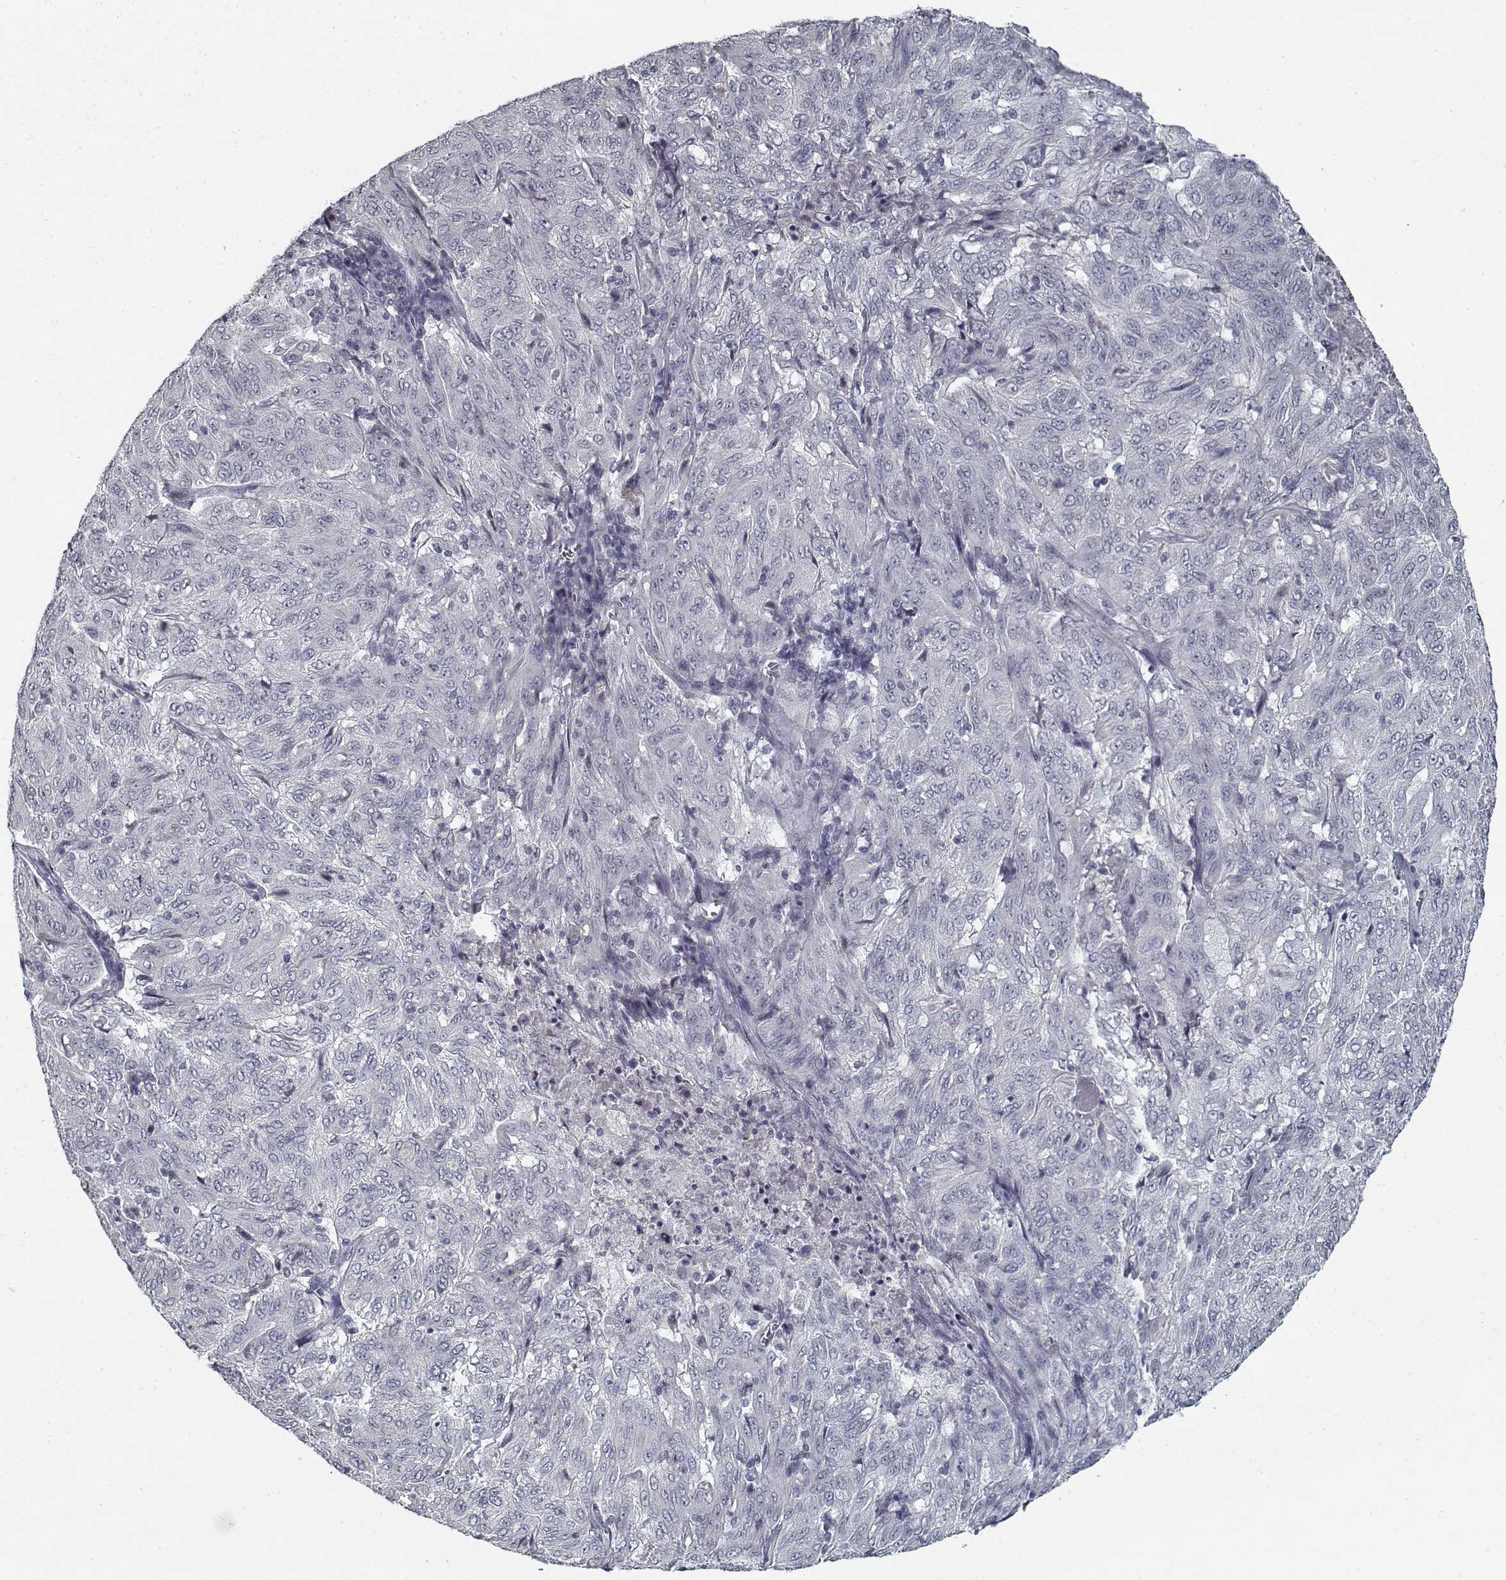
{"staining": {"intensity": "negative", "quantity": "none", "location": "none"}, "tissue": "pancreatic cancer", "cell_type": "Tumor cells", "image_type": "cancer", "snomed": [{"axis": "morphology", "description": "Adenocarcinoma, NOS"}, {"axis": "topography", "description": "Pancreas"}], "caption": "High magnification brightfield microscopy of pancreatic cancer stained with DAB (brown) and counterstained with hematoxylin (blue): tumor cells show no significant staining.", "gene": "GAD2", "patient": {"sex": "male", "age": 63}}